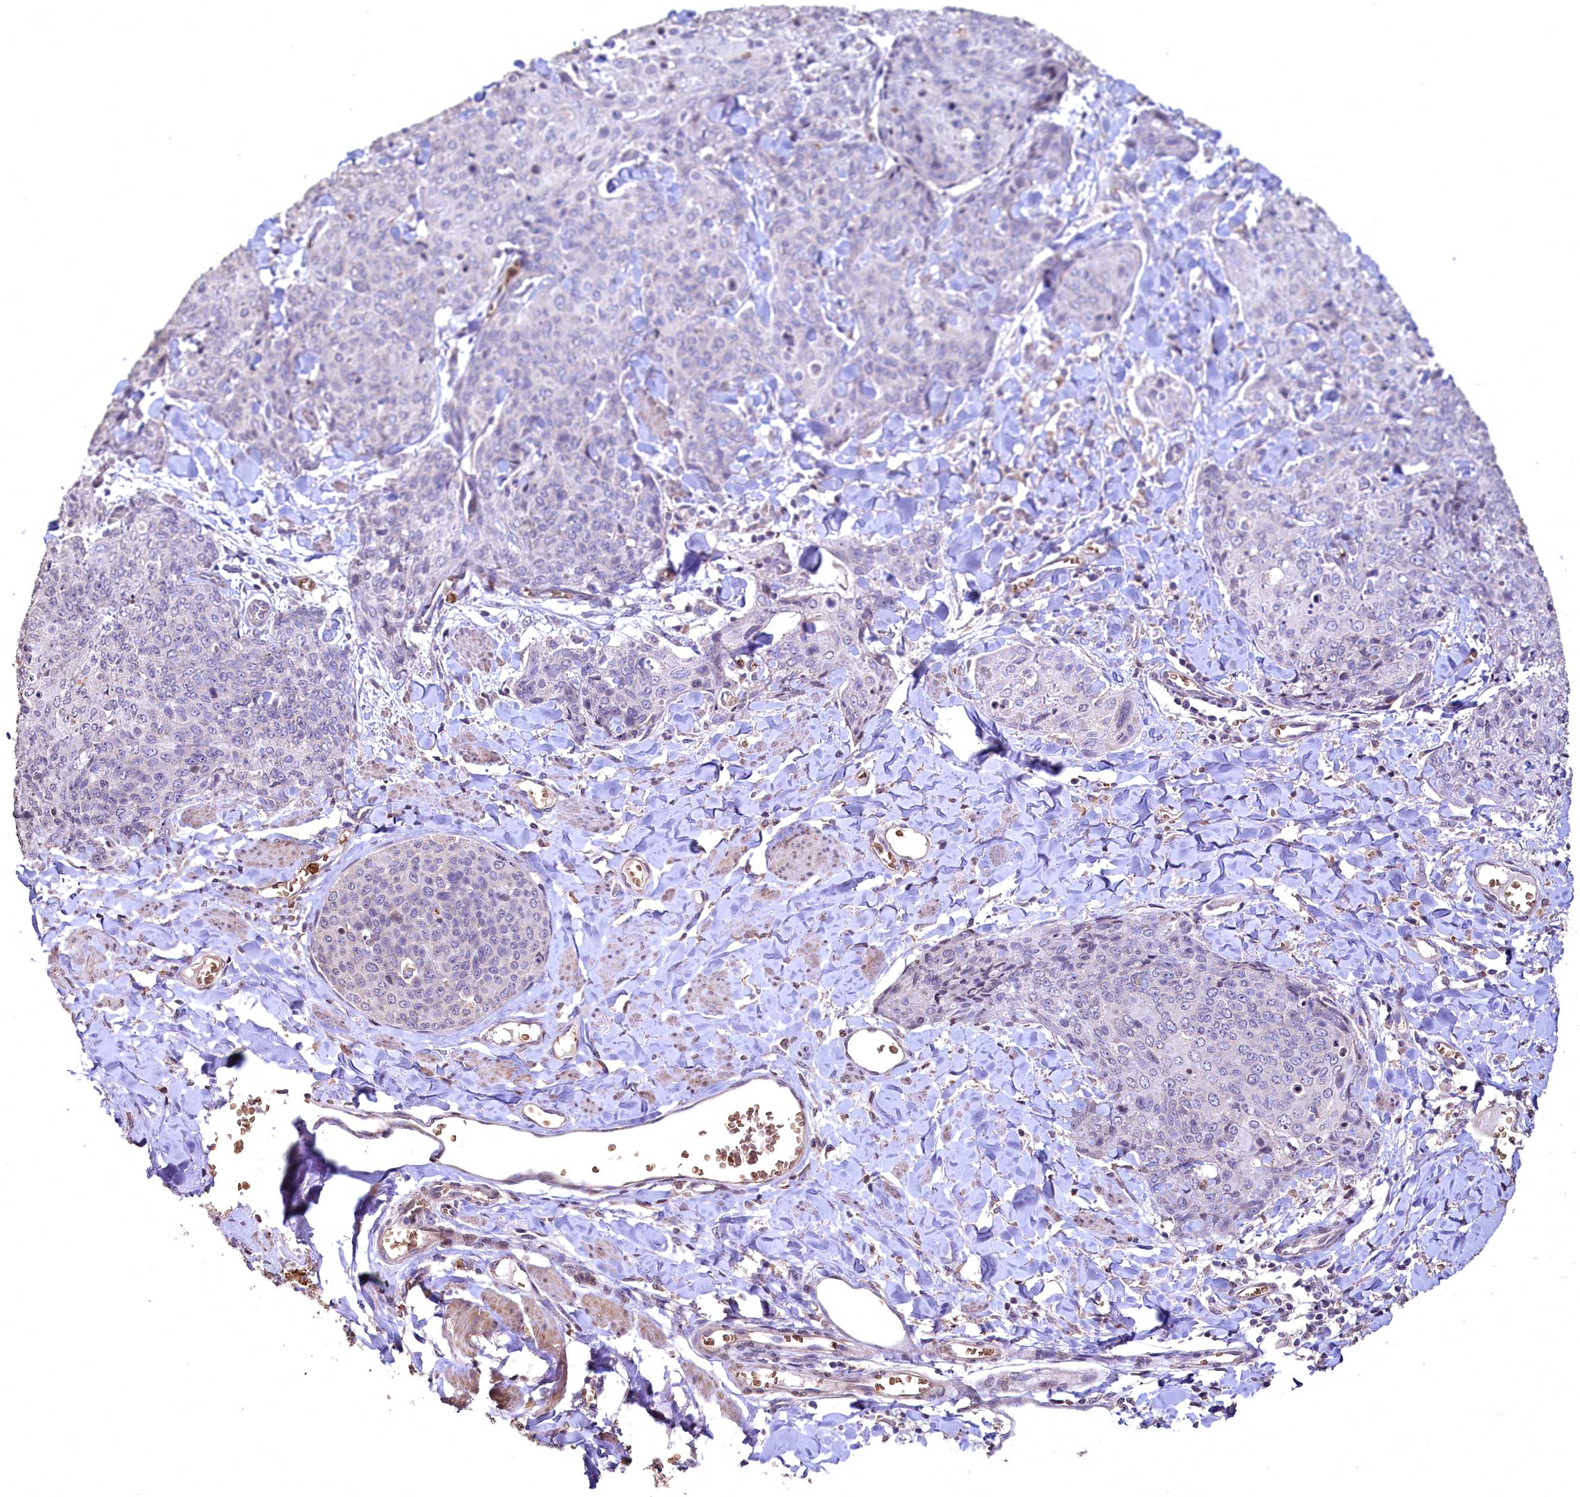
{"staining": {"intensity": "negative", "quantity": "none", "location": "none"}, "tissue": "skin cancer", "cell_type": "Tumor cells", "image_type": "cancer", "snomed": [{"axis": "morphology", "description": "Squamous cell carcinoma, NOS"}, {"axis": "topography", "description": "Skin"}, {"axis": "topography", "description": "Vulva"}], "caption": "Immunohistochemistry (IHC) of human skin cancer (squamous cell carcinoma) reveals no staining in tumor cells.", "gene": "SPTA1", "patient": {"sex": "female", "age": 85}}